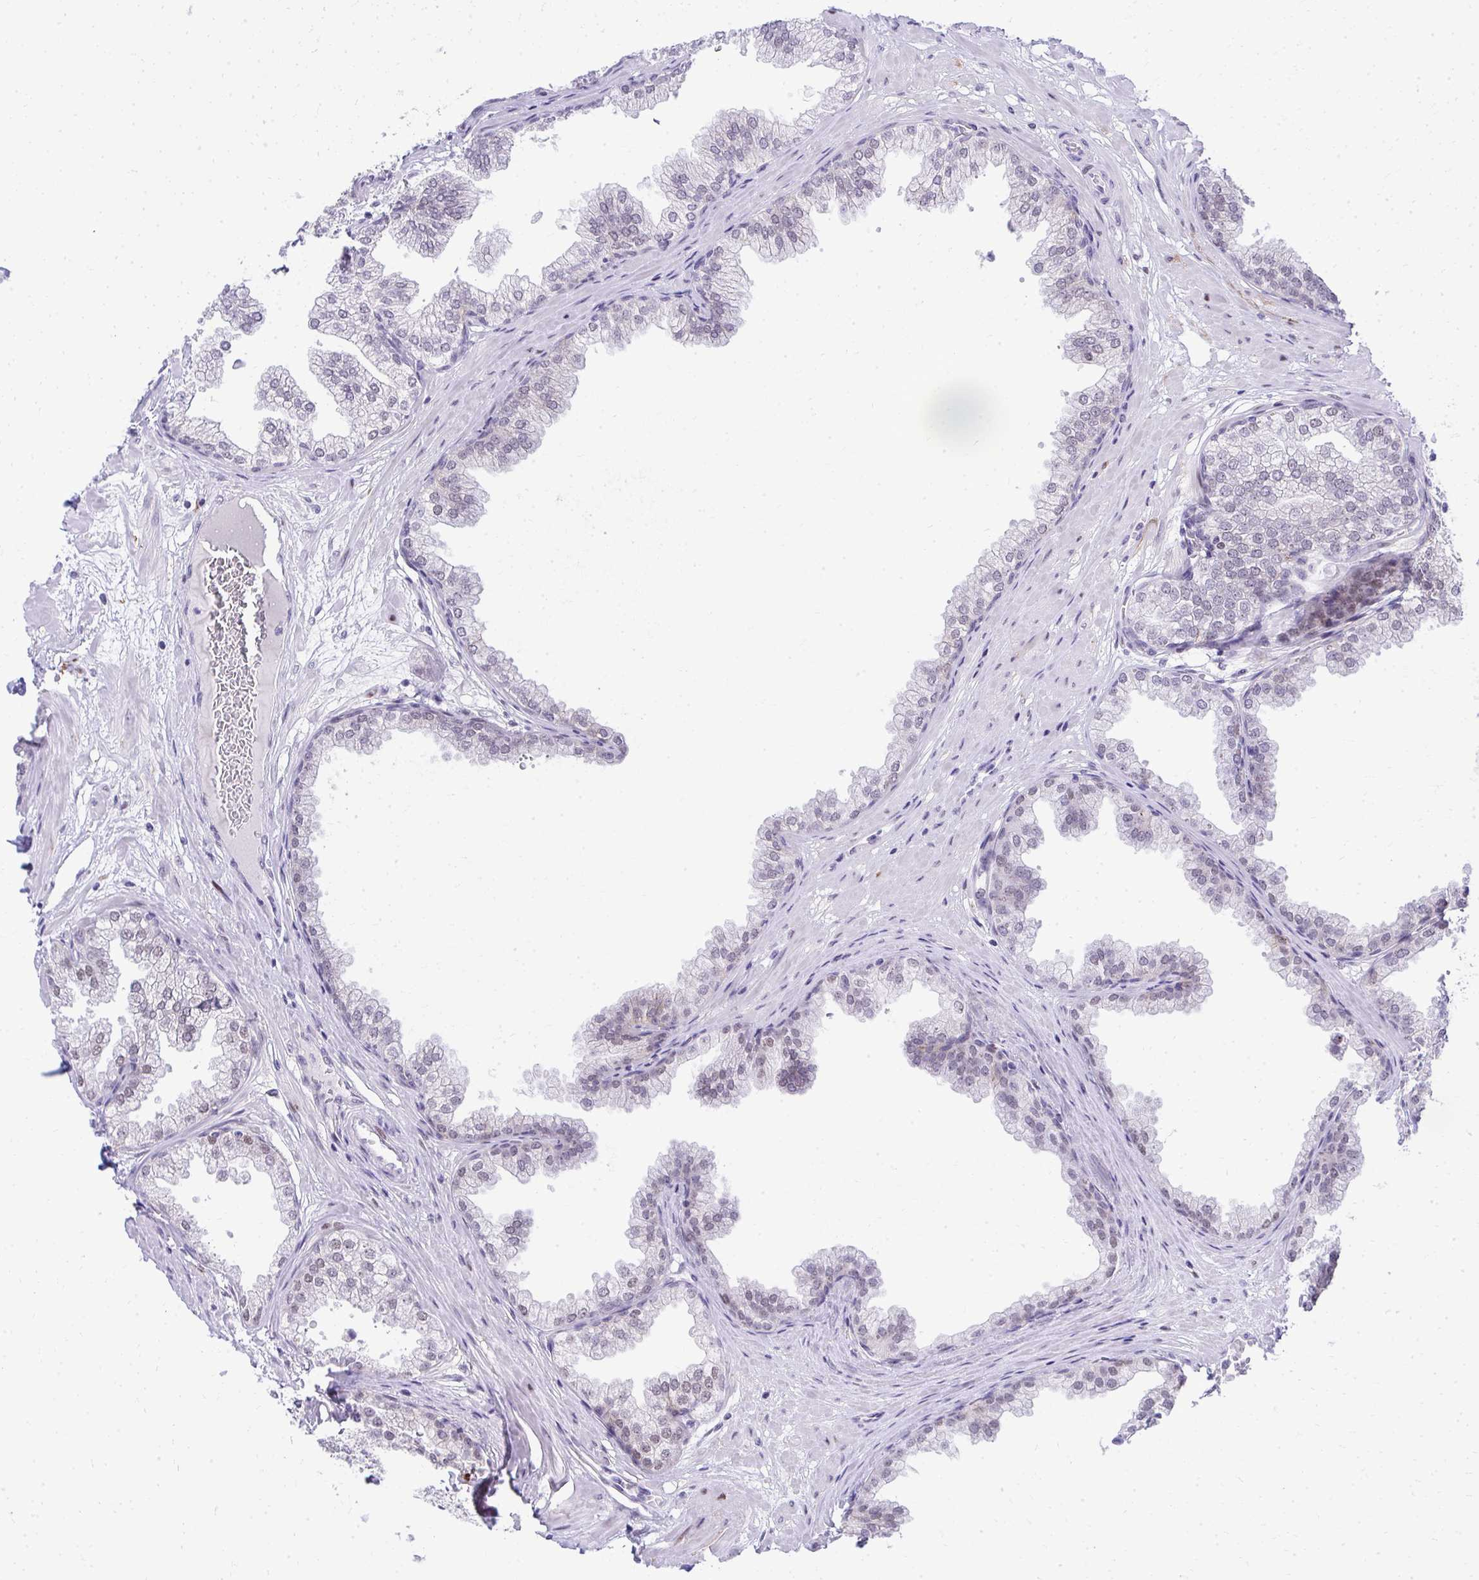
{"staining": {"intensity": "weak", "quantity": "25%-75%", "location": "nuclear"}, "tissue": "prostate", "cell_type": "Glandular cells", "image_type": "normal", "snomed": [{"axis": "morphology", "description": "Normal tissue, NOS"}, {"axis": "topography", "description": "Prostate"}], "caption": "Prostate stained with a protein marker reveals weak staining in glandular cells.", "gene": "GLDN", "patient": {"sex": "male", "age": 37}}